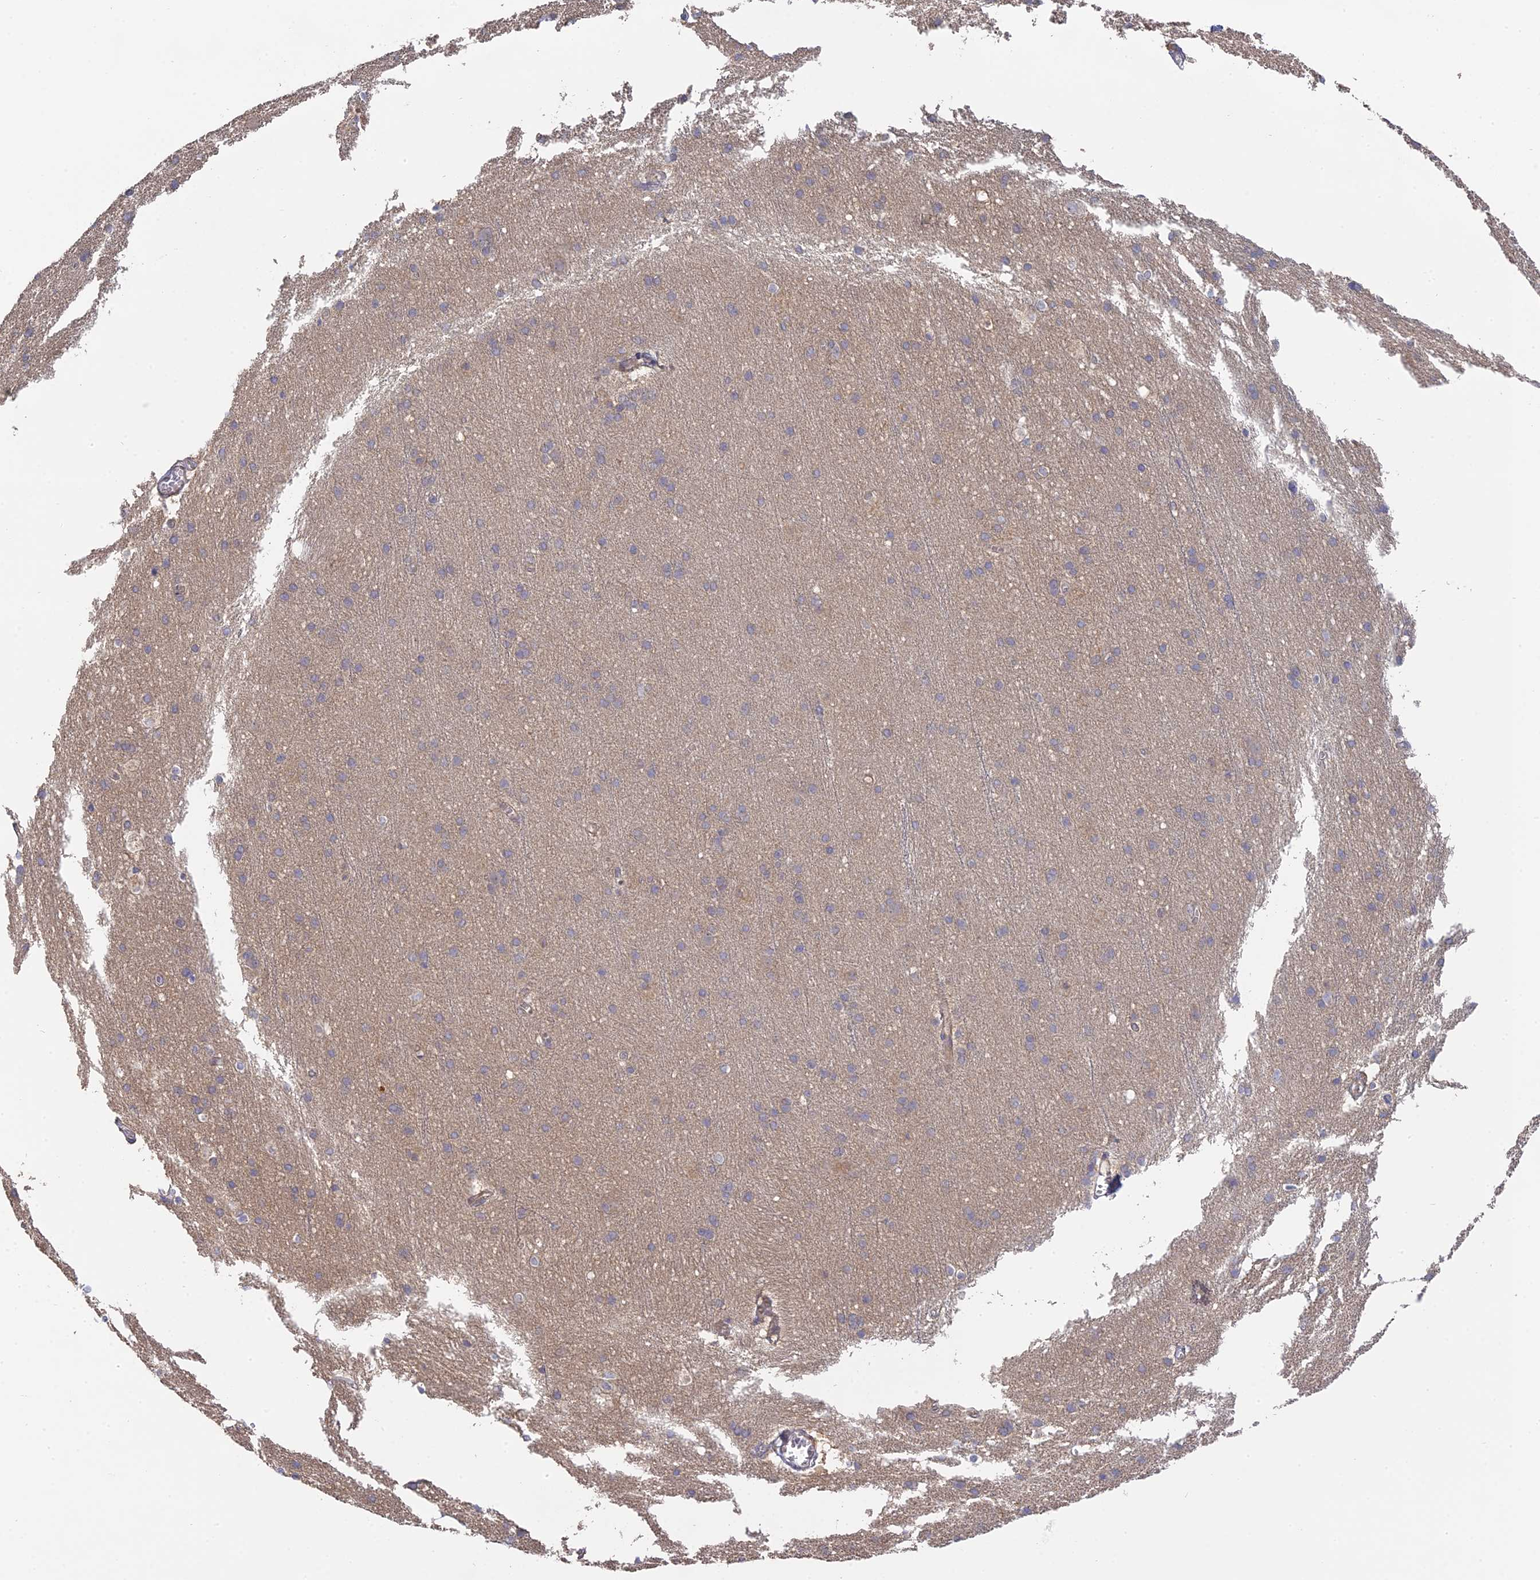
{"staining": {"intensity": "weak", "quantity": "25%-75%", "location": "cytoplasmic/membranous"}, "tissue": "cerebral cortex", "cell_type": "Endothelial cells", "image_type": "normal", "snomed": [{"axis": "morphology", "description": "Normal tissue, NOS"}, {"axis": "topography", "description": "Cerebral cortex"}], "caption": "Immunohistochemical staining of benign human cerebral cortex displays weak cytoplasmic/membranous protein expression in approximately 25%-75% of endothelial cells.", "gene": "SFT2D2", "patient": {"sex": "male", "age": 54}}